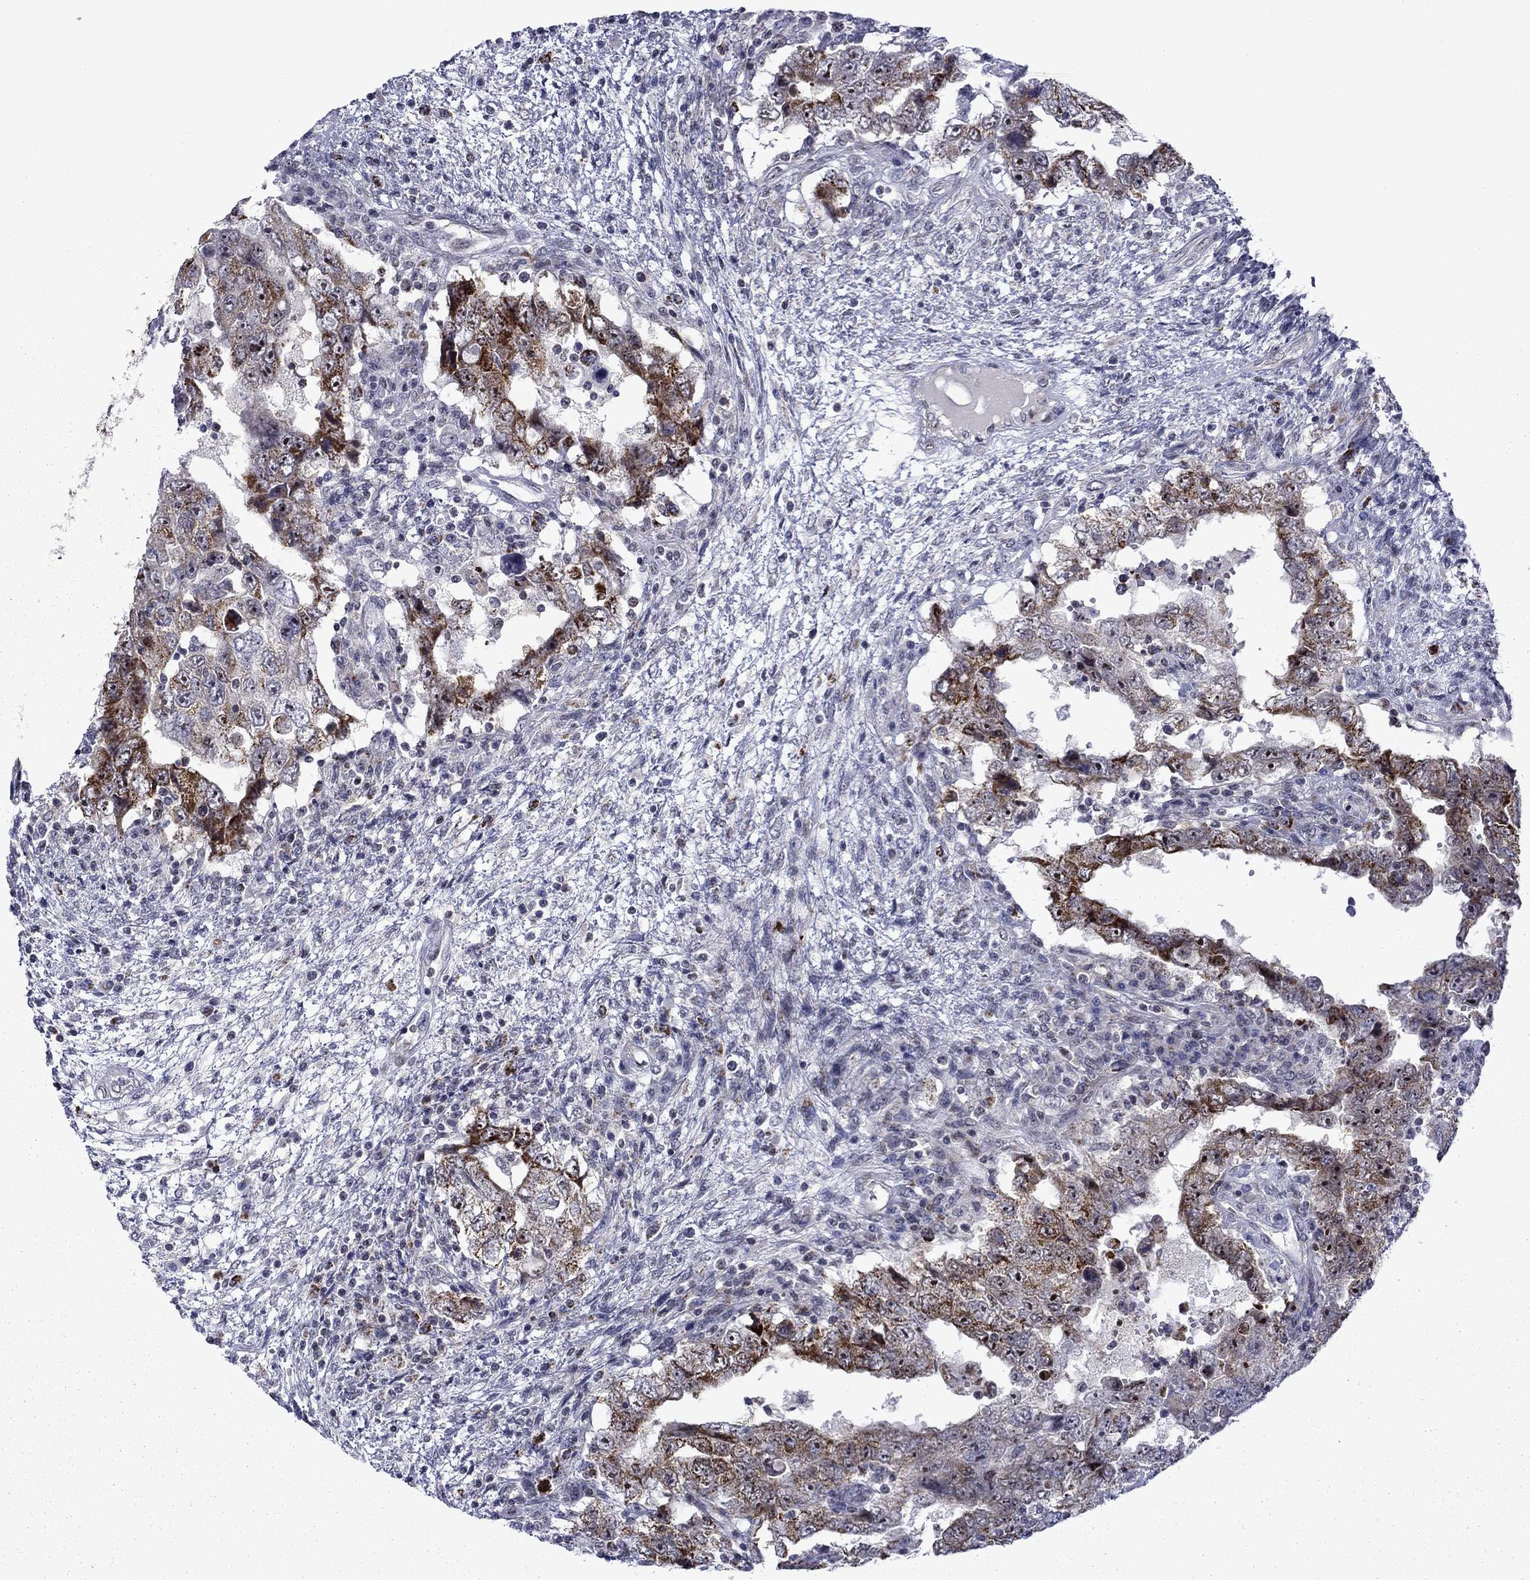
{"staining": {"intensity": "moderate", "quantity": ">75%", "location": "cytoplasmic/membranous"}, "tissue": "testis cancer", "cell_type": "Tumor cells", "image_type": "cancer", "snomed": [{"axis": "morphology", "description": "Carcinoma, Embryonal, NOS"}, {"axis": "topography", "description": "Testis"}], "caption": "The micrograph reveals immunohistochemical staining of testis cancer (embryonal carcinoma). There is moderate cytoplasmic/membranous expression is appreciated in approximately >75% of tumor cells.", "gene": "SURF2", "patient": {"sex": "male", "age": 26}}